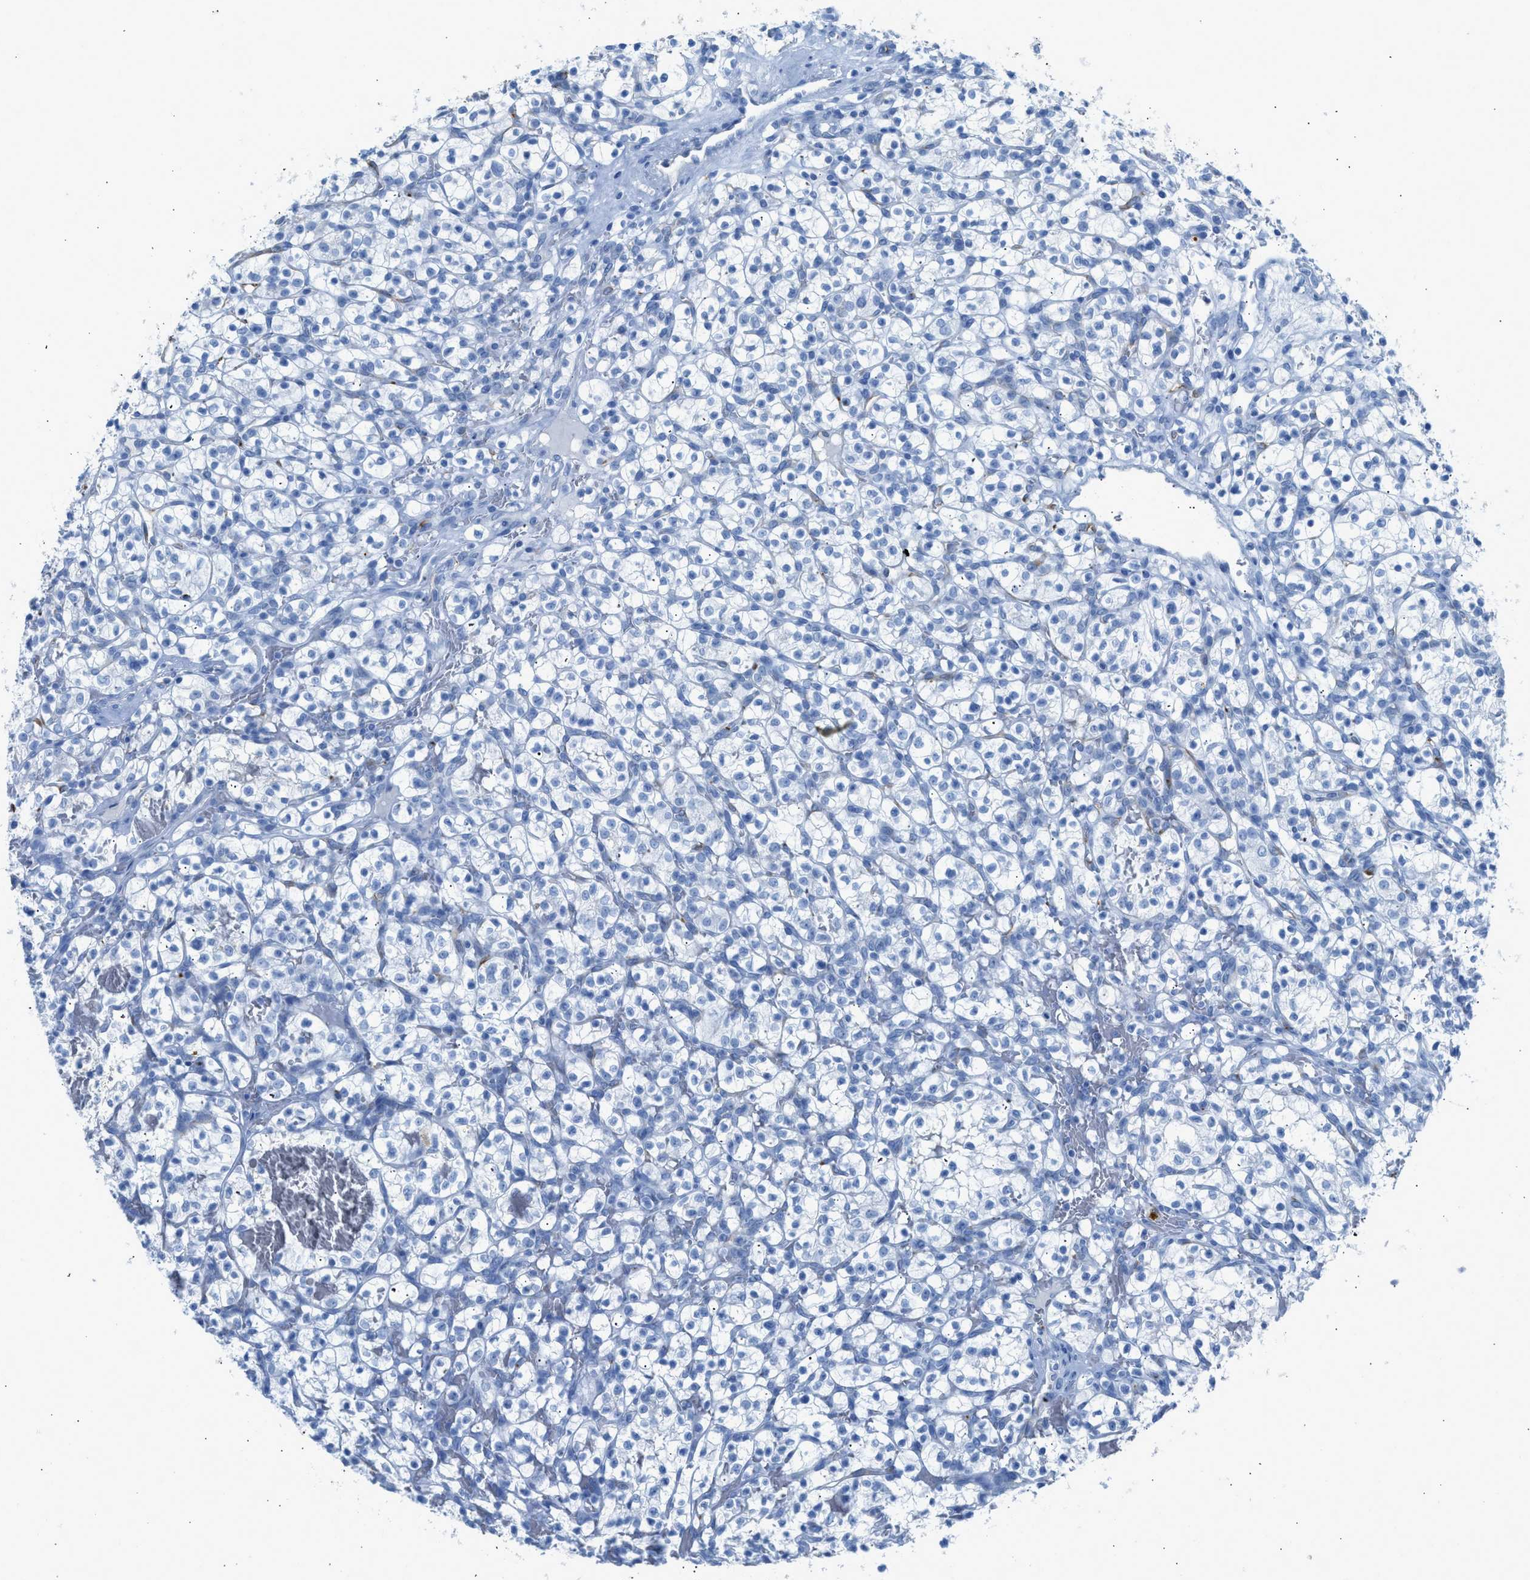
{"staining": {"intensity": "negative", "quantity": "none", "location": "none"}, "tissue": "renal cancer", "cell_type": "Tumor cells", "image_type": "cancer", "snomed": [{"axis": "morphology", "description": "Adenocarcinoma, NOS"}, {"axis": "topography", "description": "Kidney"}], "caption": "The image reveals no staining of tumor cells in renal cancer. Brightfield microscopy of IHC stained with DAB (brown) and hematoxylin (blue), captured at high magnification.", "gene": "FAIM2", "patient": {"sex": "female", "age": 57}}